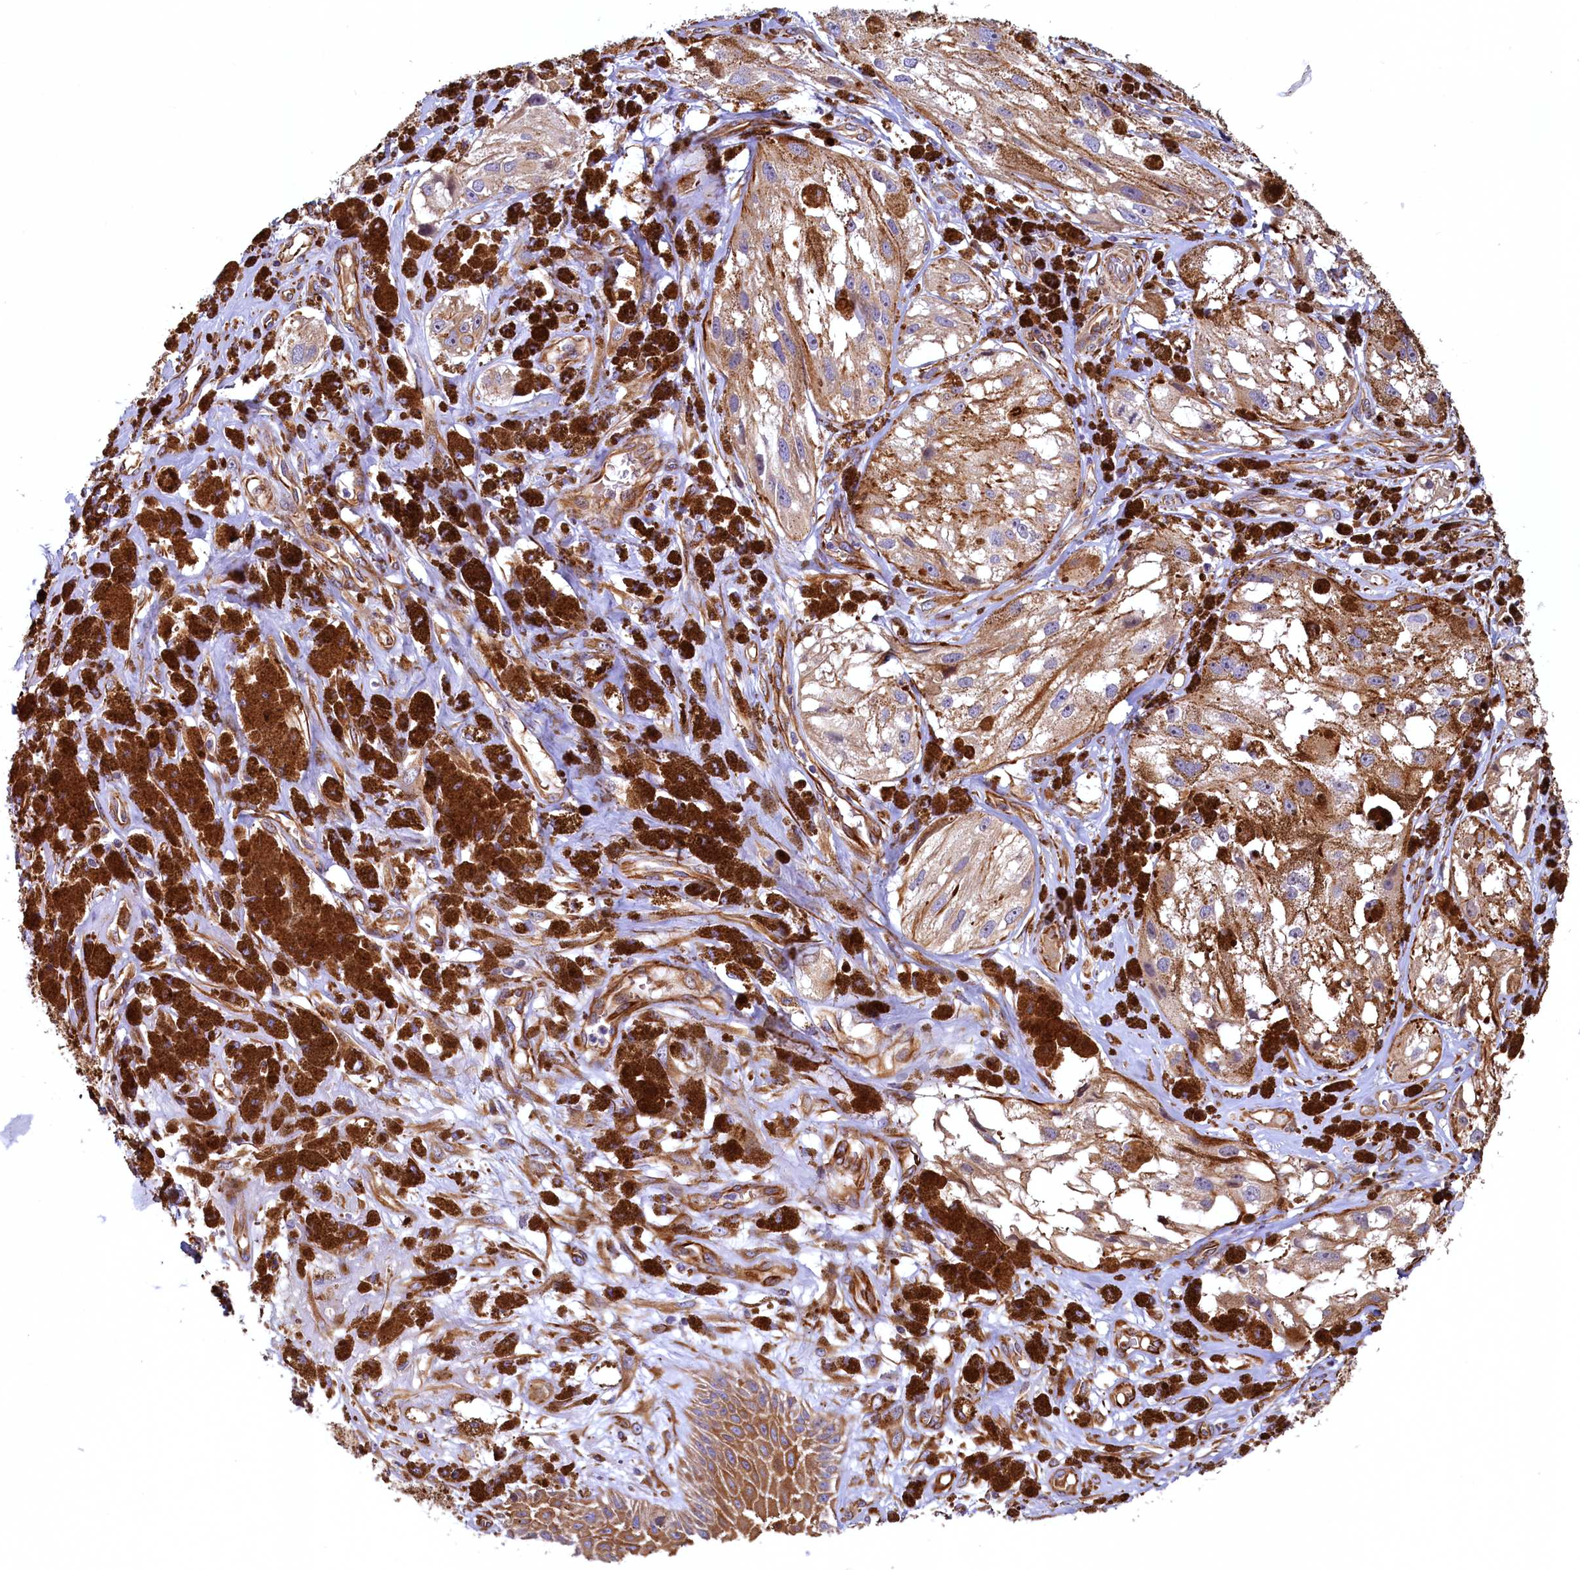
{"staining": {"intensity": "moderate", "quantity": ">75%", "location": "cytoplasmic/membranous"}, "tissue": "melanoma", "cell_type": "Tumor cells", "image_type": "cancer", "snomed": [{"axis": "morphology", "description": "Malignant melanoma, NOS"}, {"axis": "topography", "description": "Skin"}], "caption": "IHC histopathology image of neoplastic tissue: melanoma stained using immunohistochemistry (IHC) reveals medium levels of moderate protein expression localized specifically in the cytoplasmic/membranous of tumor cells, appearing as a cytoplasmic/membranous brown color.", "gene": "LRRC57", "patient": {"sex": "male", "age": 88}}